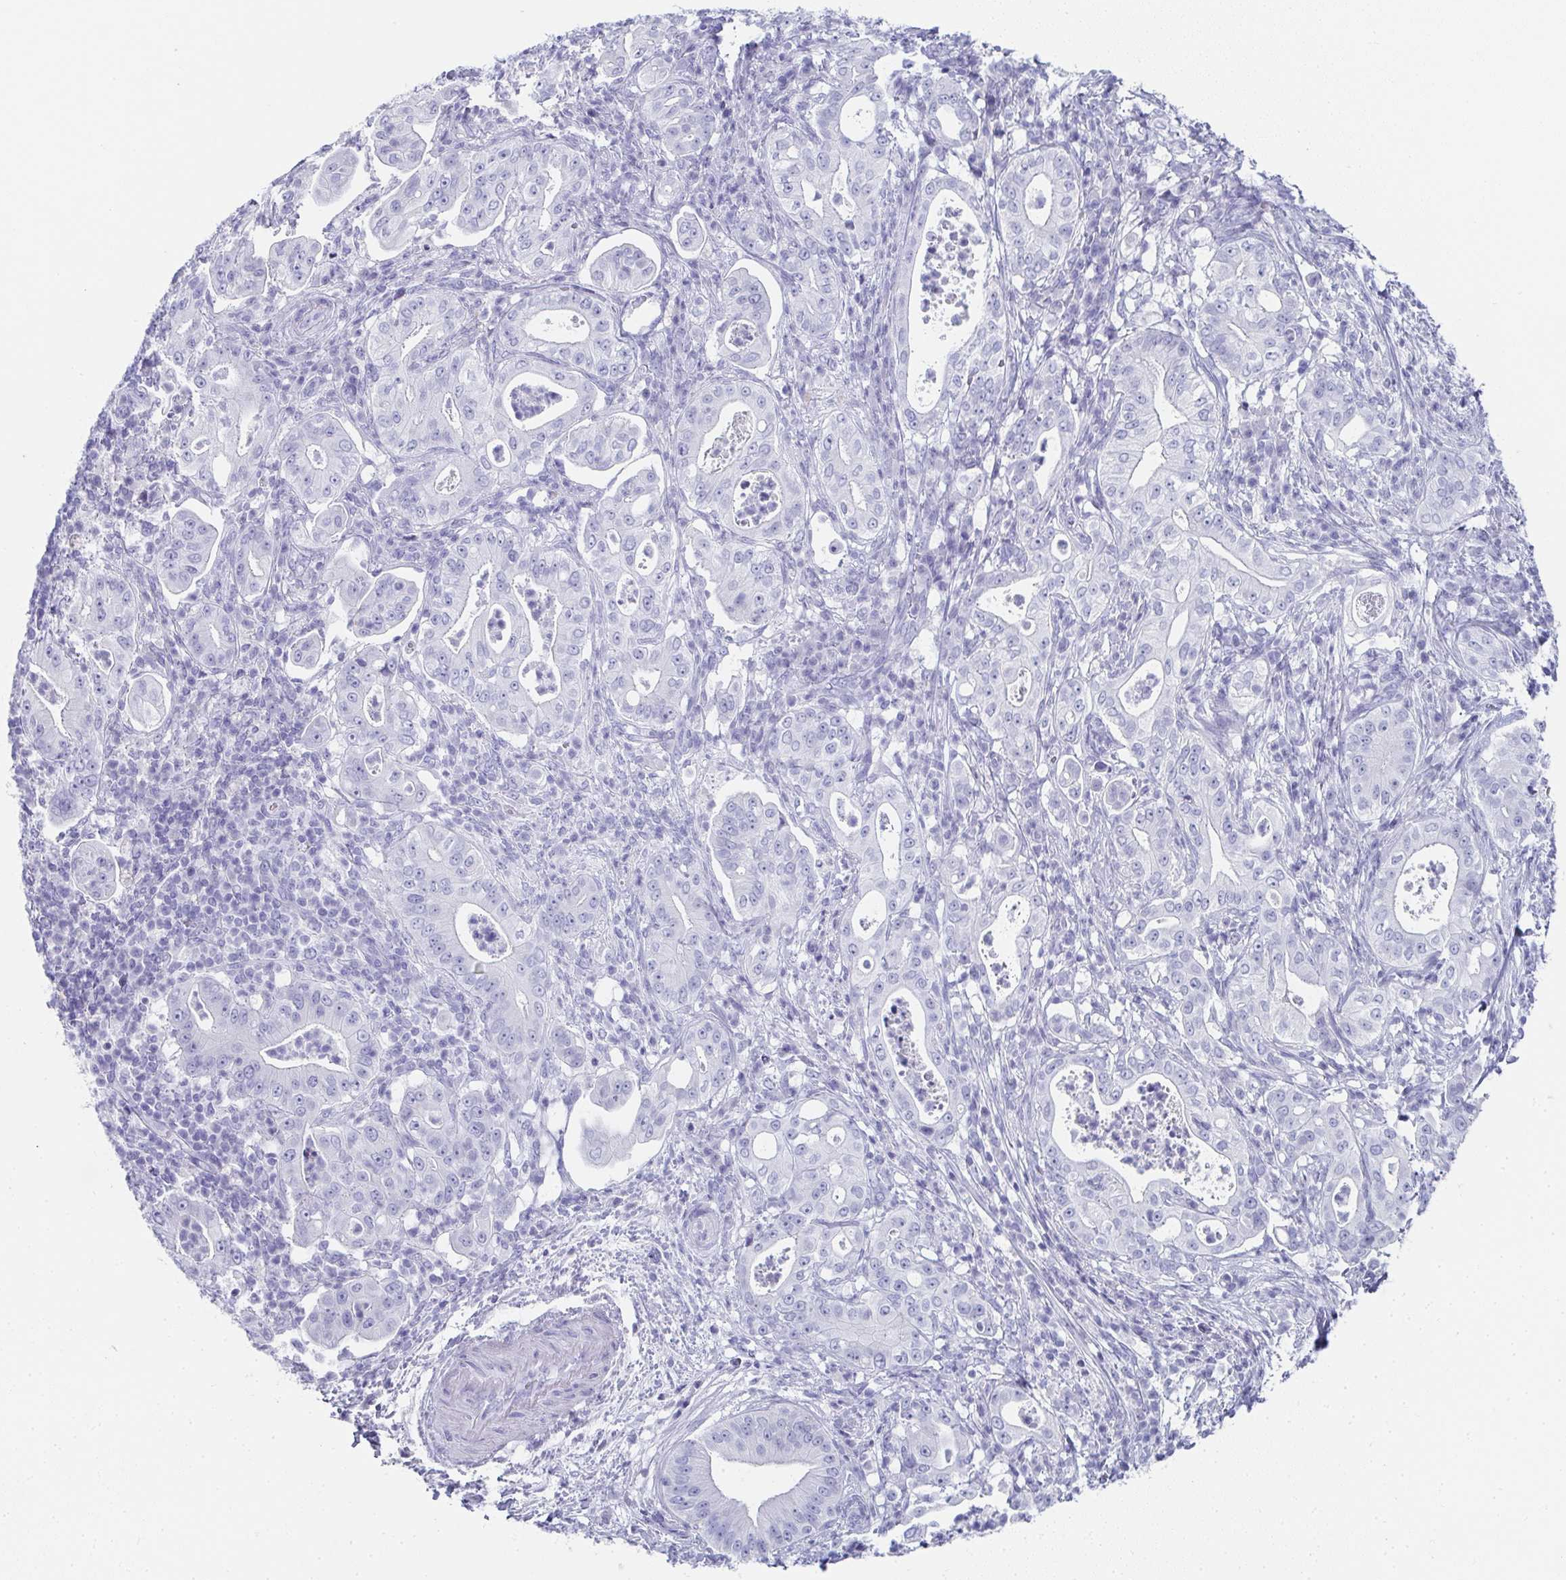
{"staining": {"intensity": "negative", "quantity": "none", "location": "none"}, "tissue": "pancreatic cancer", "cell_type": "Tumor cells", "image_type": "cancer", "snomed": [{"axis": "morphology", "description": "Adenocarcinoma, NOS"}, {"axis": "topography", "description": "Pancreas"}], "caption": "This is an immunohistochemistry (IHC) micrograph of pancreatic cancer (adenocarcinoma). There is no expression in tumor cells.", "gene": "SYCP1", "patient": {"sex": "male", "age": 71}}